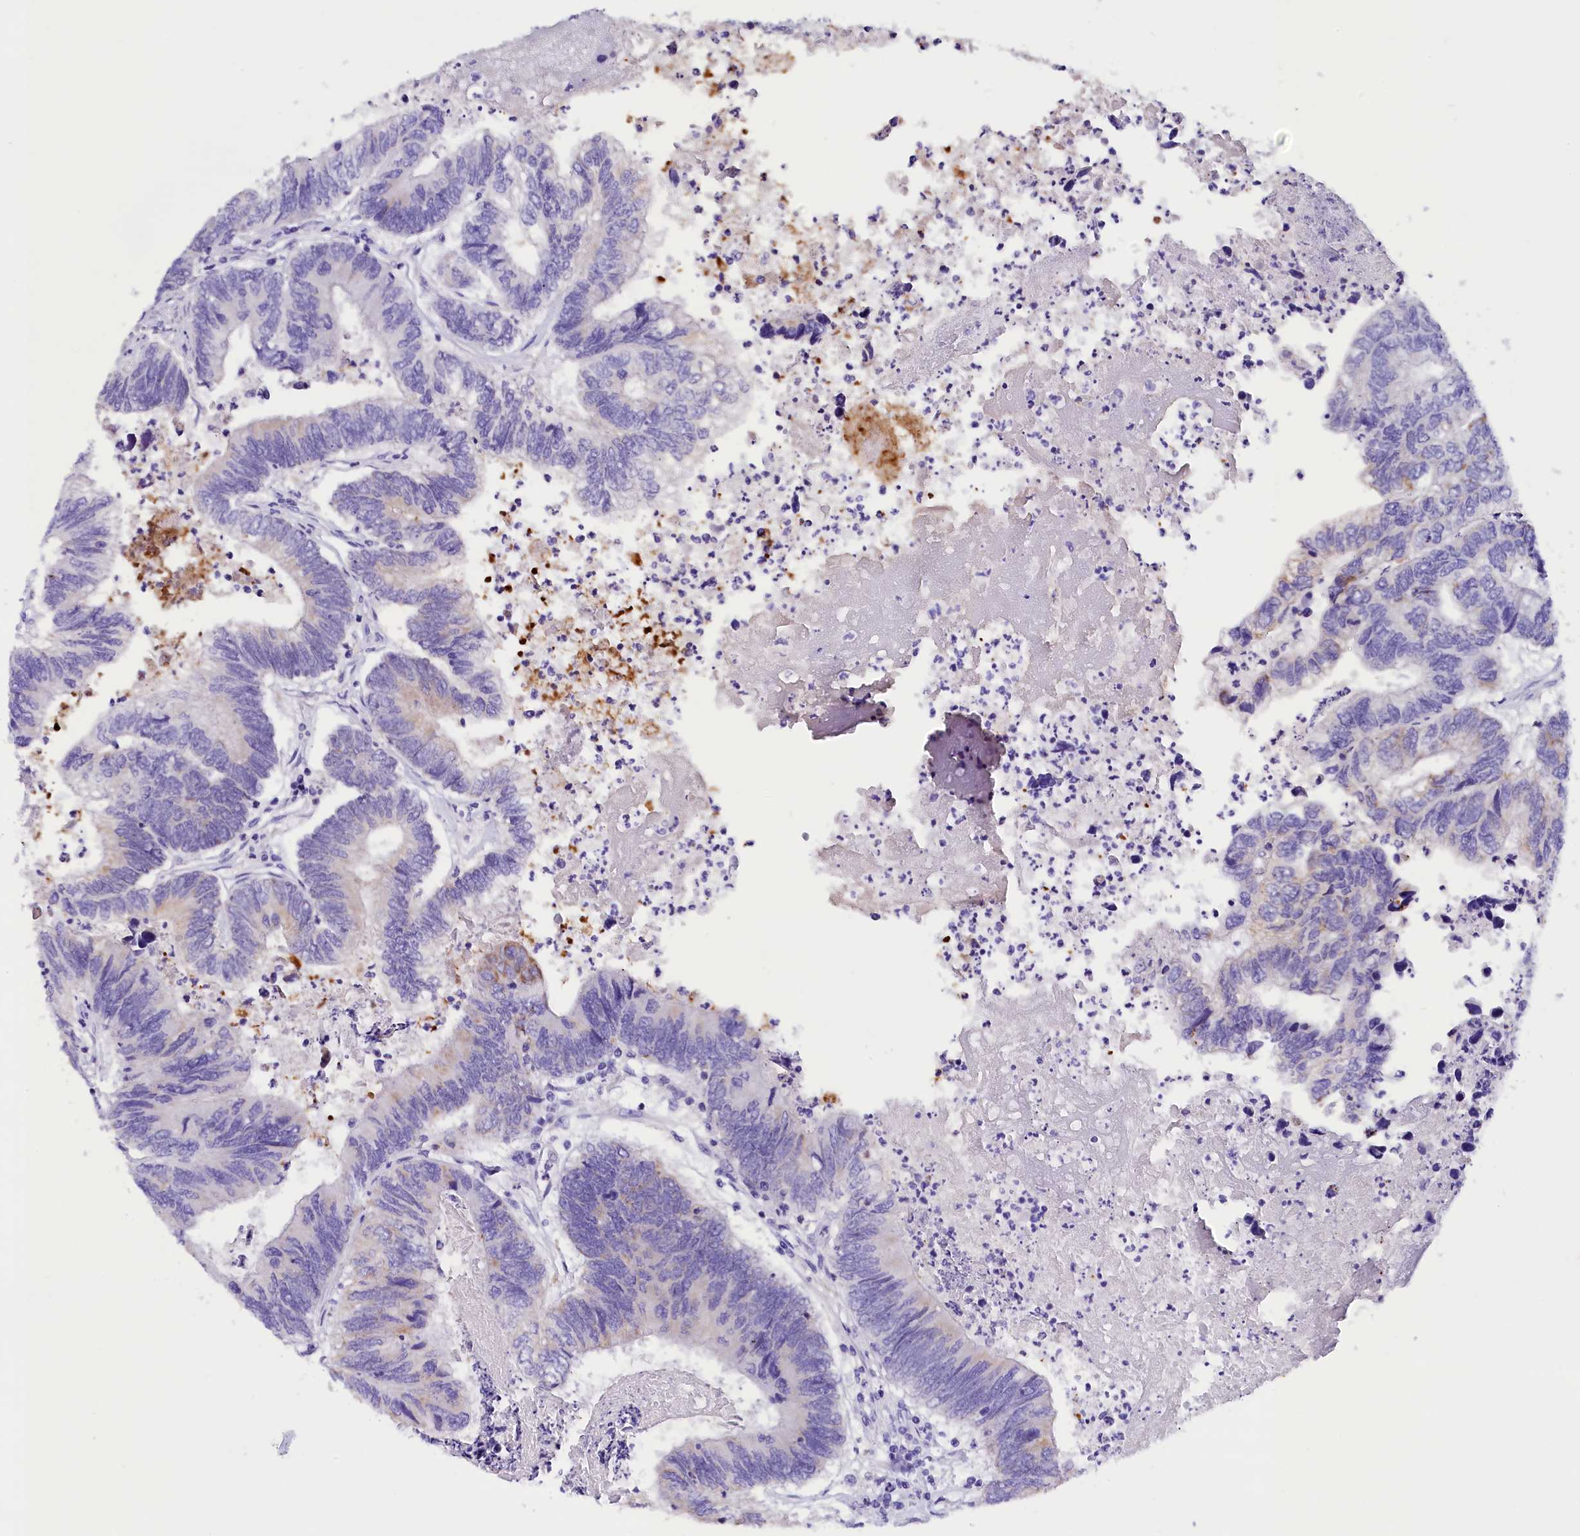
{"staining": {"intensity": "moderate", "quantity": "25%-75%", "location": "cytoplasmic/membranous"}, "tissue": "colorectal cancer", "cell_type": "Tumor cells", "image_type": "cancer", "snomed": [{"axis": "morphology", "description": "Adenocarcinoma, NOS"}, {"axis": "topography", "description": "Colon"}], "caption": "This is an image of immunohistochemistry staining of colorectal cancer (adenocarcinoma), which shows moderate staining in the cytoplasmic/membranous of tumor cells.", "gene": "ABAT", "patient": {"sex": "female", "age": 67}}